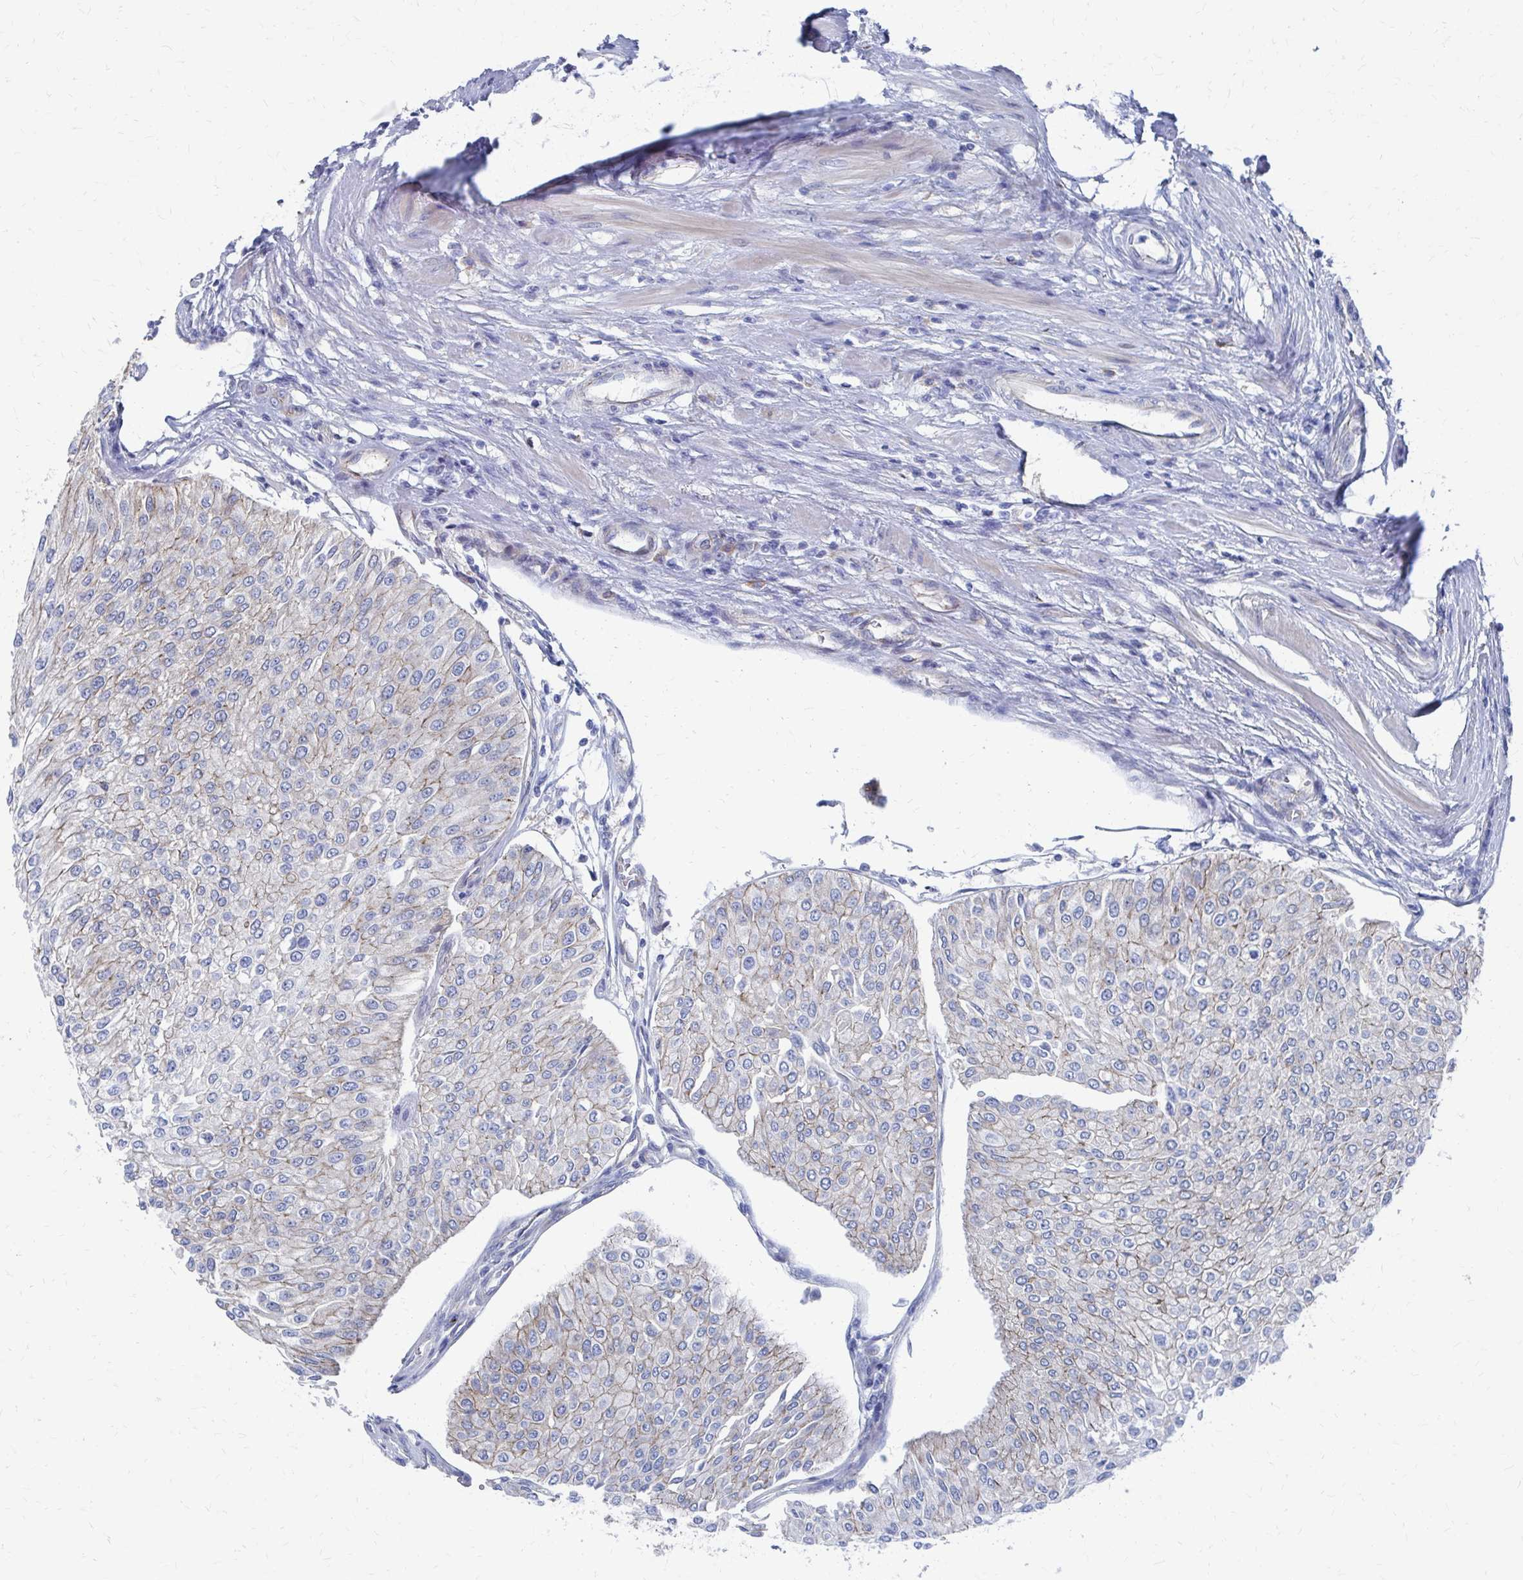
{"staining": {"intensity": "moderate", "quantity": "25%-75%", "location": "cytoplasmic/membranous"}, "tissue": "urothelial cancer", "cell_type": "Tumor cells", "image_type": "cancer", "snomed": [{"axis": "morphology", "description": "Urothelial carcinoma, NOS"}, {"axis": "topography", "description": "Urinary bladder"}], "caption": "Protein expression analysis of urothelial cancer displays moderate cytoplasmic/membranous expression in approximately 25%-75% of tumor cells.", "gene": "PLEKHG7", "patient": {"sex": "male", "age": 67}}